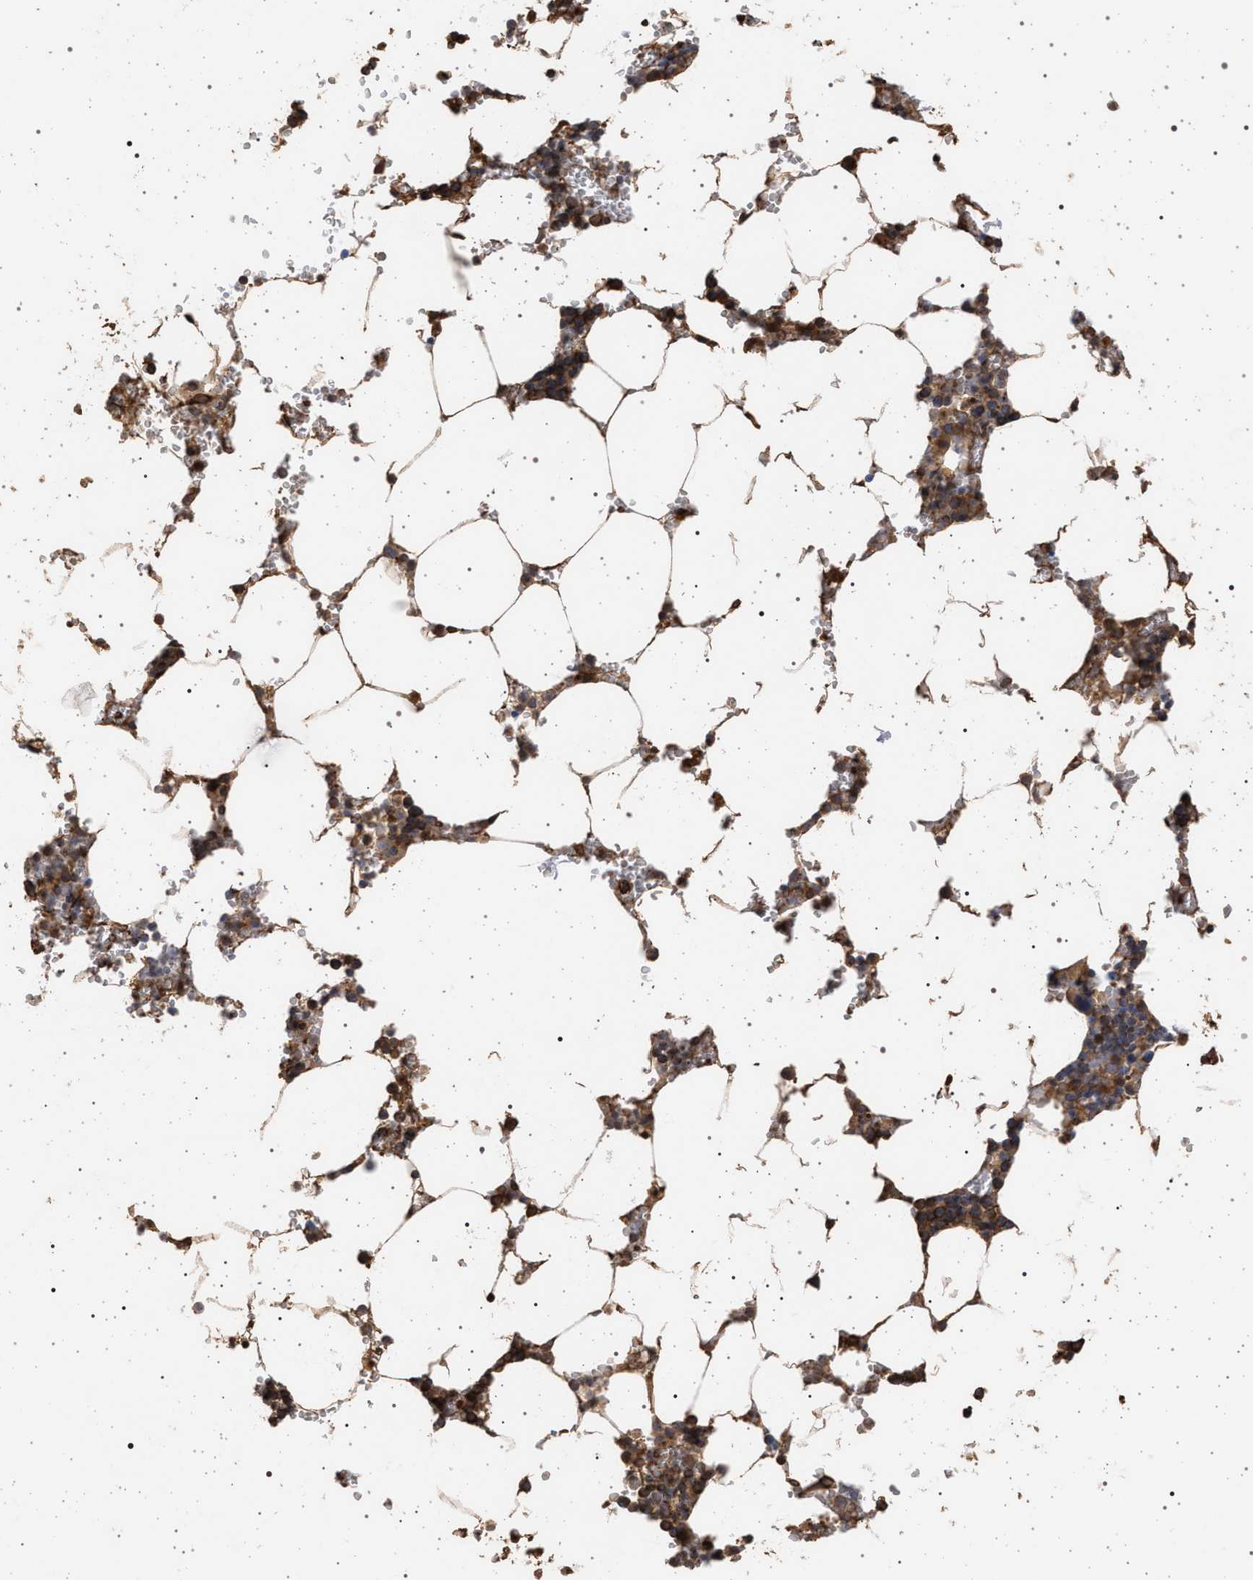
{"staining": {"intensity": "moderate", "quantity": ">75%", "location": "cytoplasmic/membranous"}, "tissue": "bone marrow", "cell_type": "Hematopoietic cells", "image_type": "normal", "snomed": [{"axis": "morphology", "description": "Normal tissue, NOS"}, {"axis": "topography", "description": "Bone marrow"}], "caption": "DAB immunohistochemical staining of benign human bone marrow reveals moderate cytoplasmic/membranous protein positivity in approximately >75% of hematopoietic cells.", "gene": "IFT20", "patient": {"sex": "male", "age": 70}}